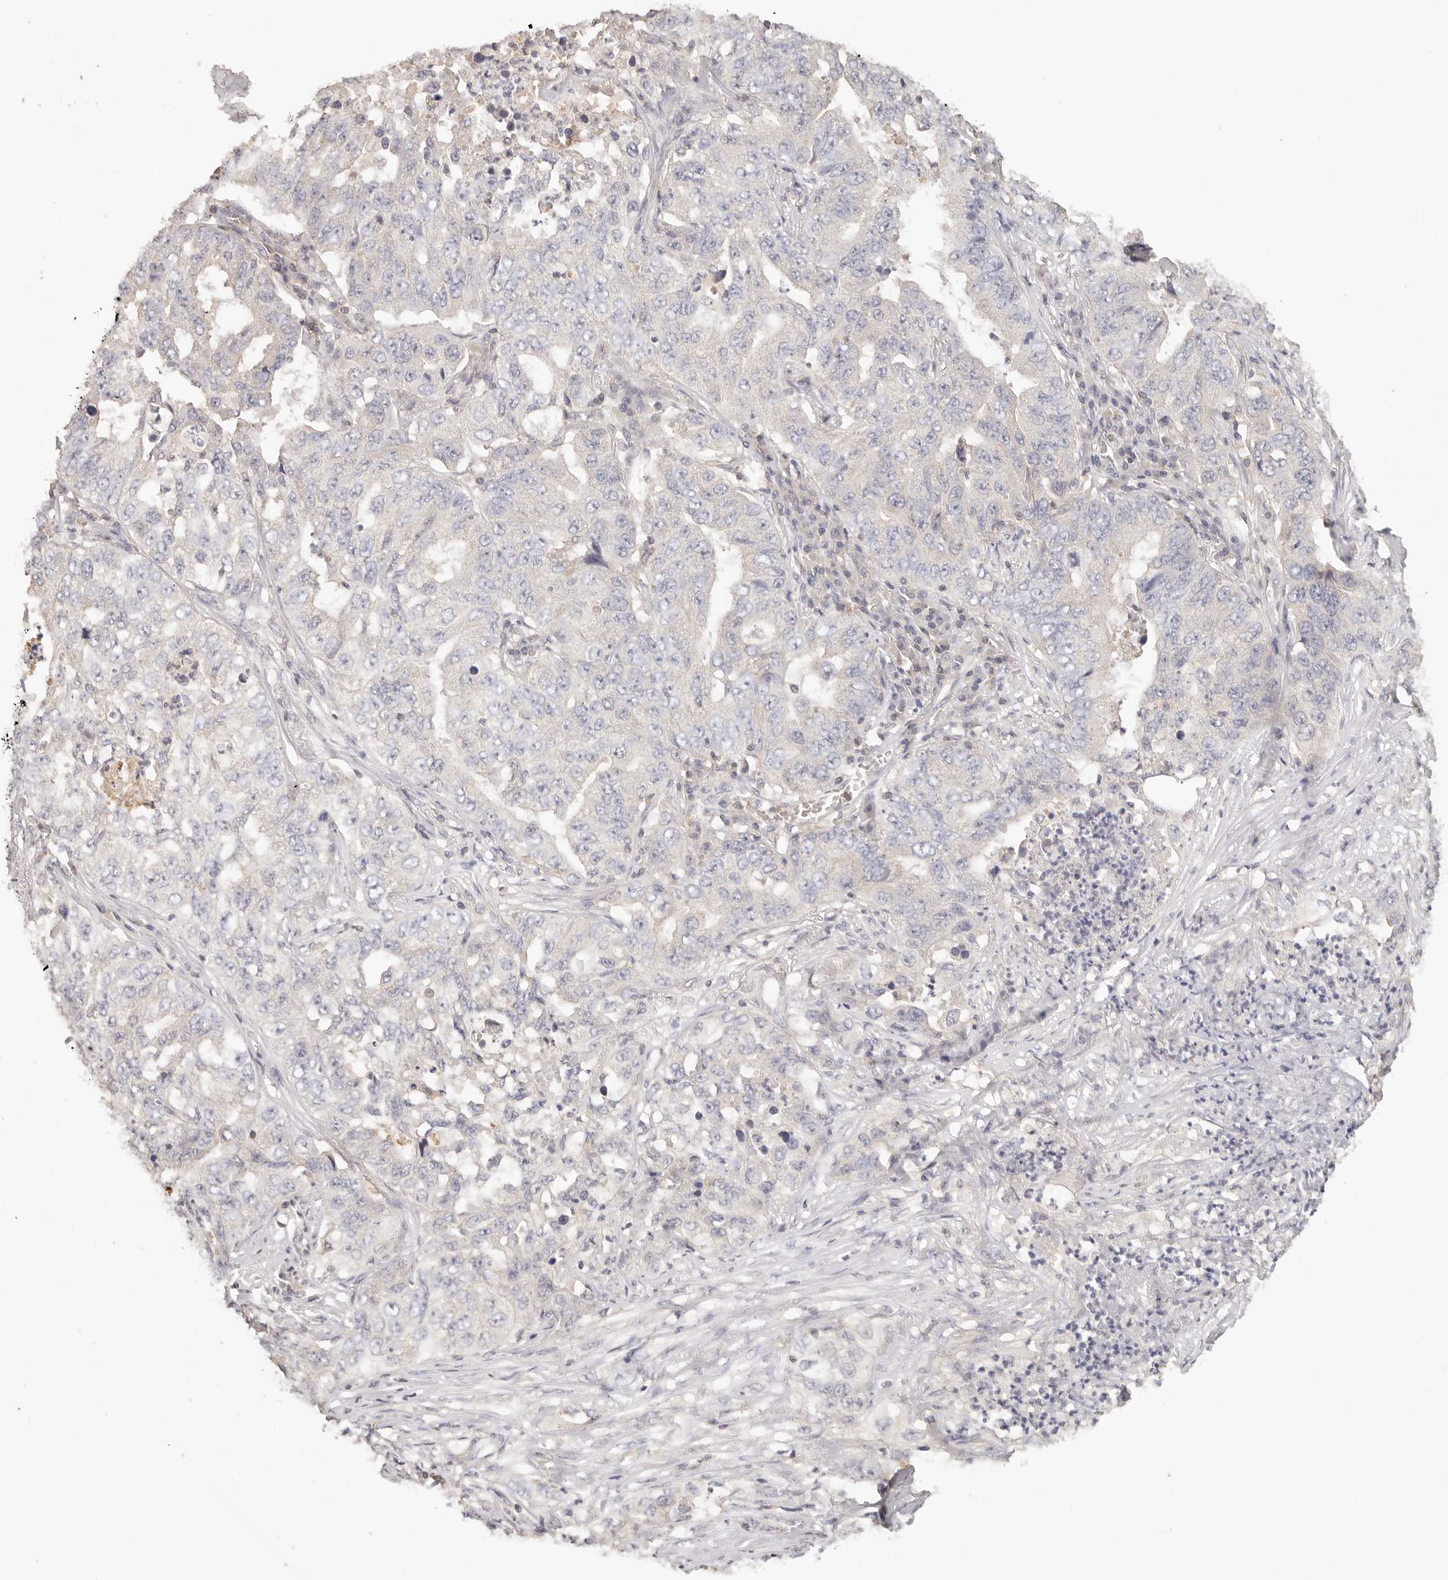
{"staining": {"intensity": "negative", "quantity": "none", "location": "none"}, "tissue": "lung cancer", "cell_type": "Tumor cells", "image_type": "cancer", "snomed": [{"axis": "morphology", "description": "Adenocarcinoma, NOS"}, {"axis": "topography", "description": "Lung"}], "caption": "Immunohistochemical staining of lung cancer (adenocarcinoma) displays no significant positivity in tumor cells.", "gene": "CSK", "patient": {"sex": "female", "age": 51}}